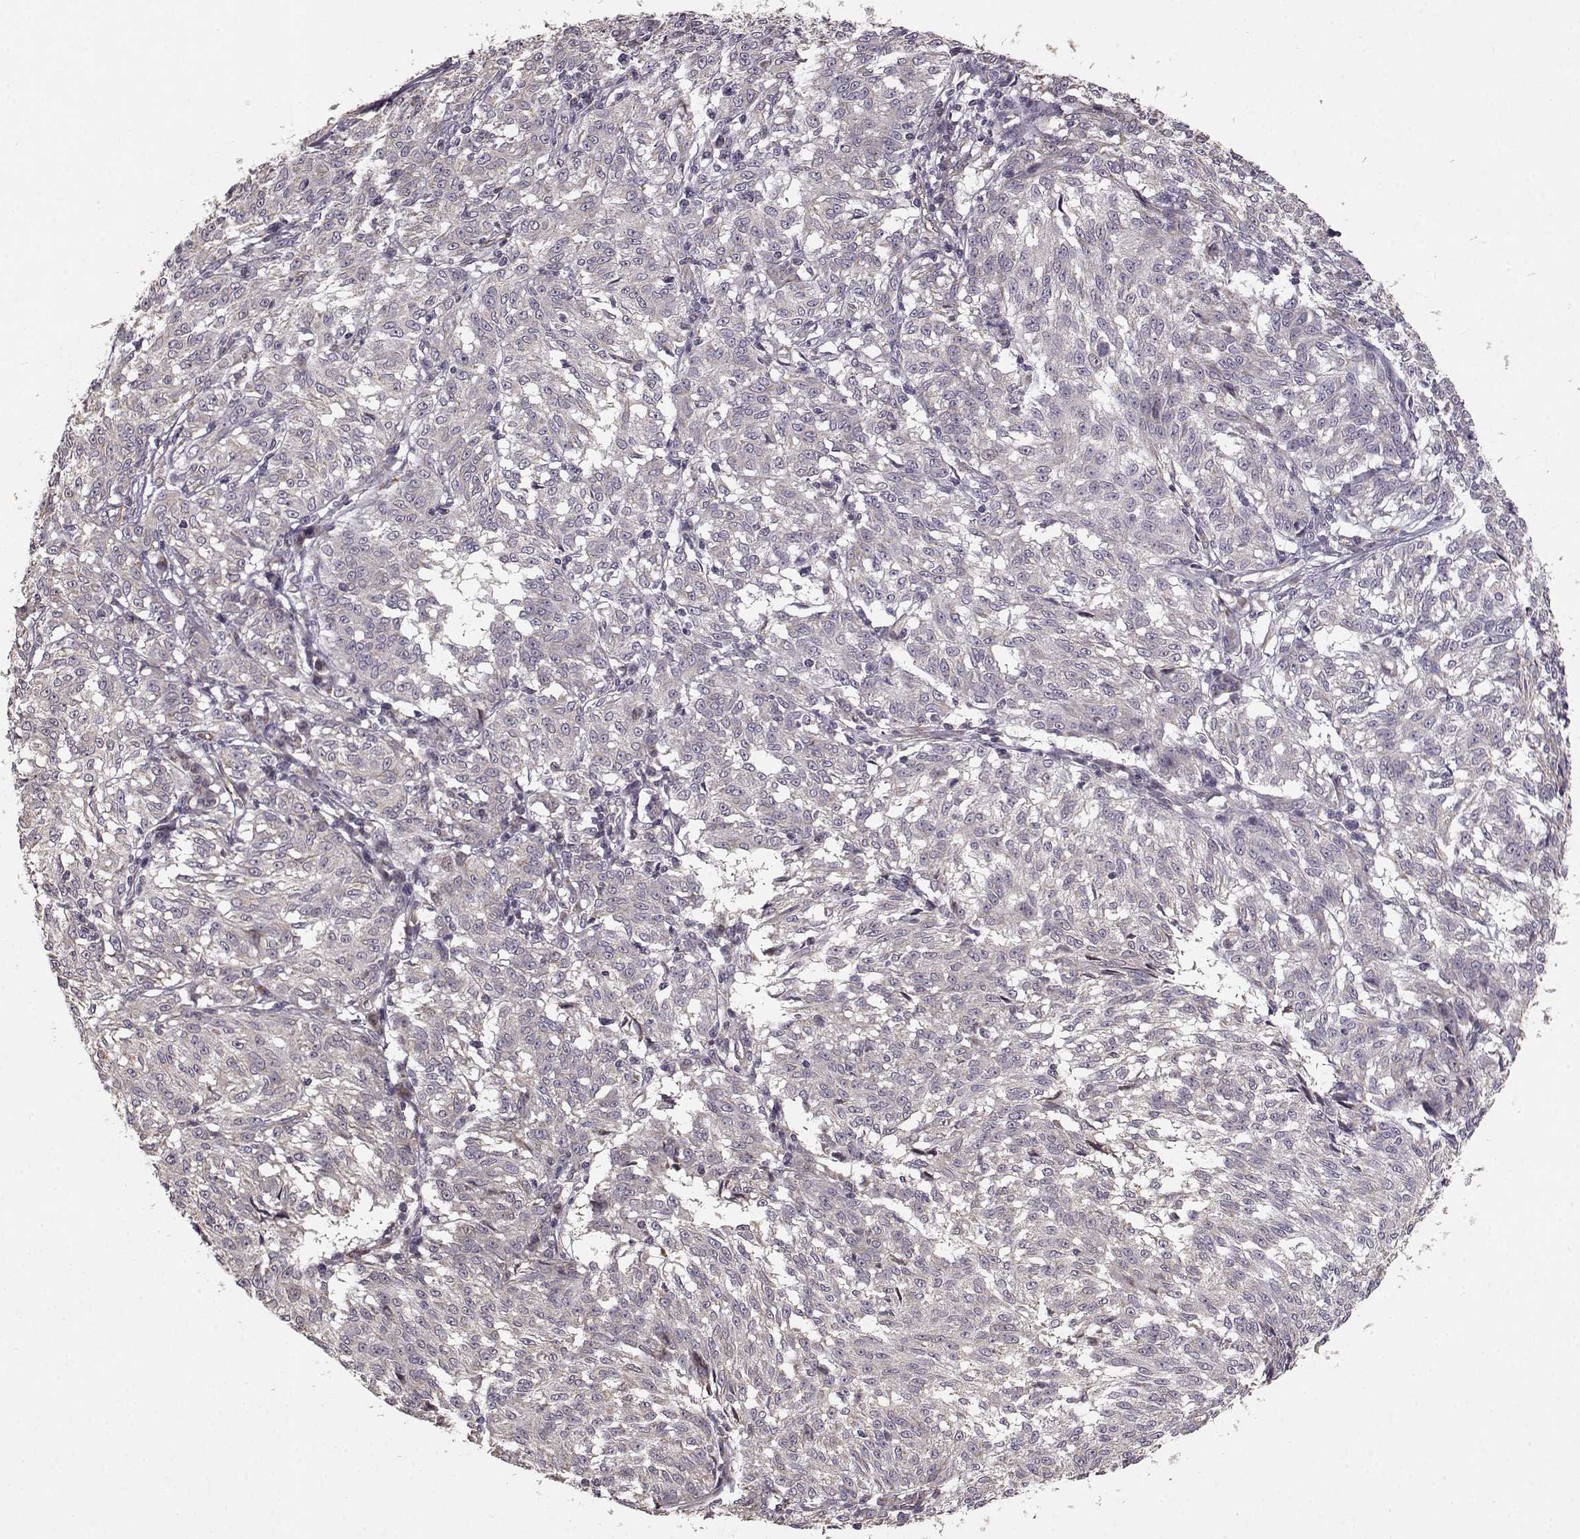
{"staining": {"intensity": "negative", "quantity": "none", "location": "none"}, "tissue": "melanoma", "cell_type": "Tumor cells", "image_type": "cancer", "snomed": [{"axis": "morphology", "description": "Malignant melanoma, NOS"}, {"axis": "topography", "description": "Skin"}], "caption": "Immunohistochemical staining of human melanoma shows no significant positivity in tumor cells.", "gene": "BACH2", "patient": {"sex": "female", "age": 72}}